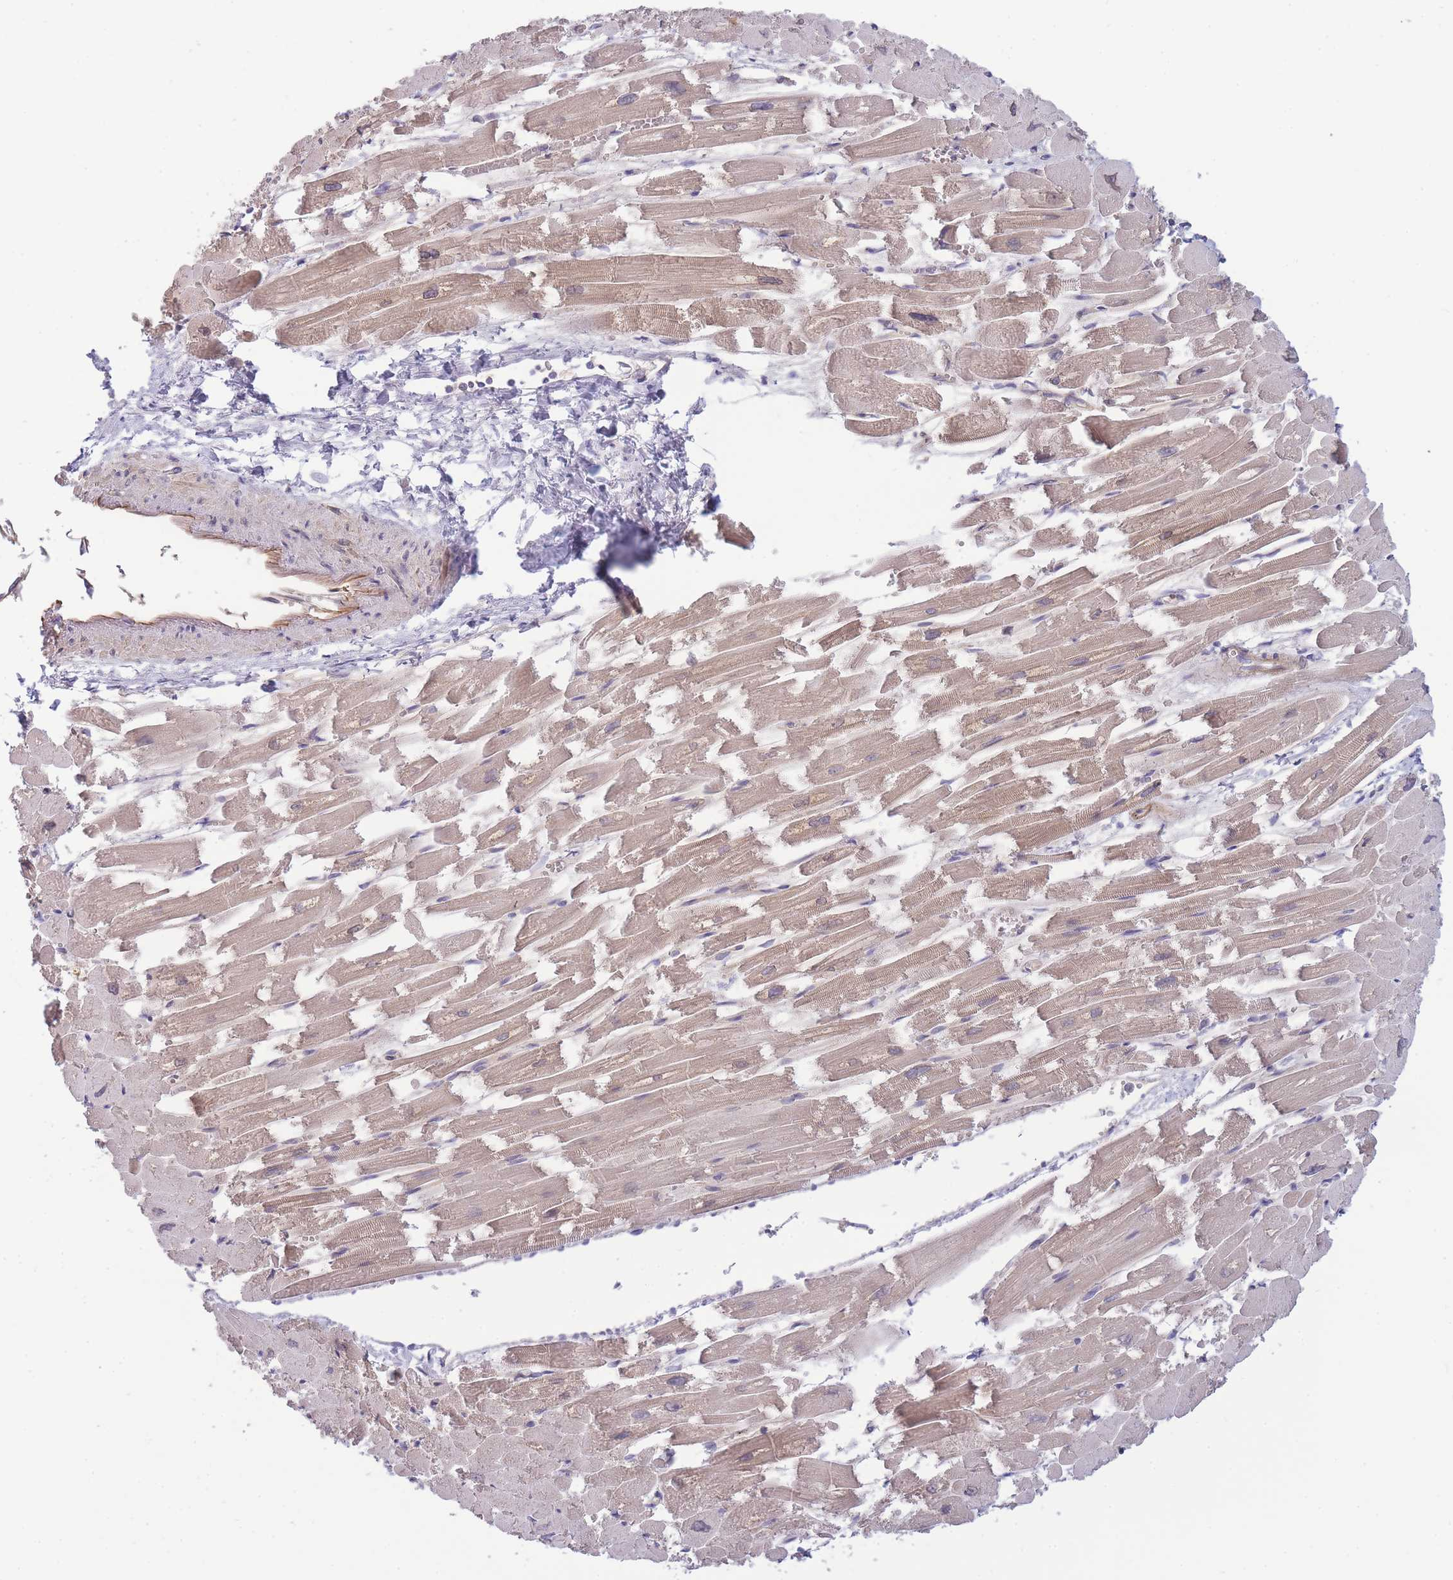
{"staining": {"intensity": "moderate", "quantity": "25%-75%", "location": "cytoplasmic/membranous"}, "tissue": "heart muscle", "cell_type": "Cardiomyocytes", "image_type": "normal", "snomed": [{"axis": "morphology", "description": "Normal tissue, NOS"}, {"axis": "topography", "description": "Heart"}], "caption": "A brown stain labels moderate cytoplasmic/membranous positivity of a protein in cardiomyocytes of unremarkable human heart muscle. The staining is performed using DAB brown chromogen to label protein expression. The nuclei are counter-stained blue using hematoxylin.", "gene": "NDUFAF5", "patient": {"sex": "male", "age": 54}}